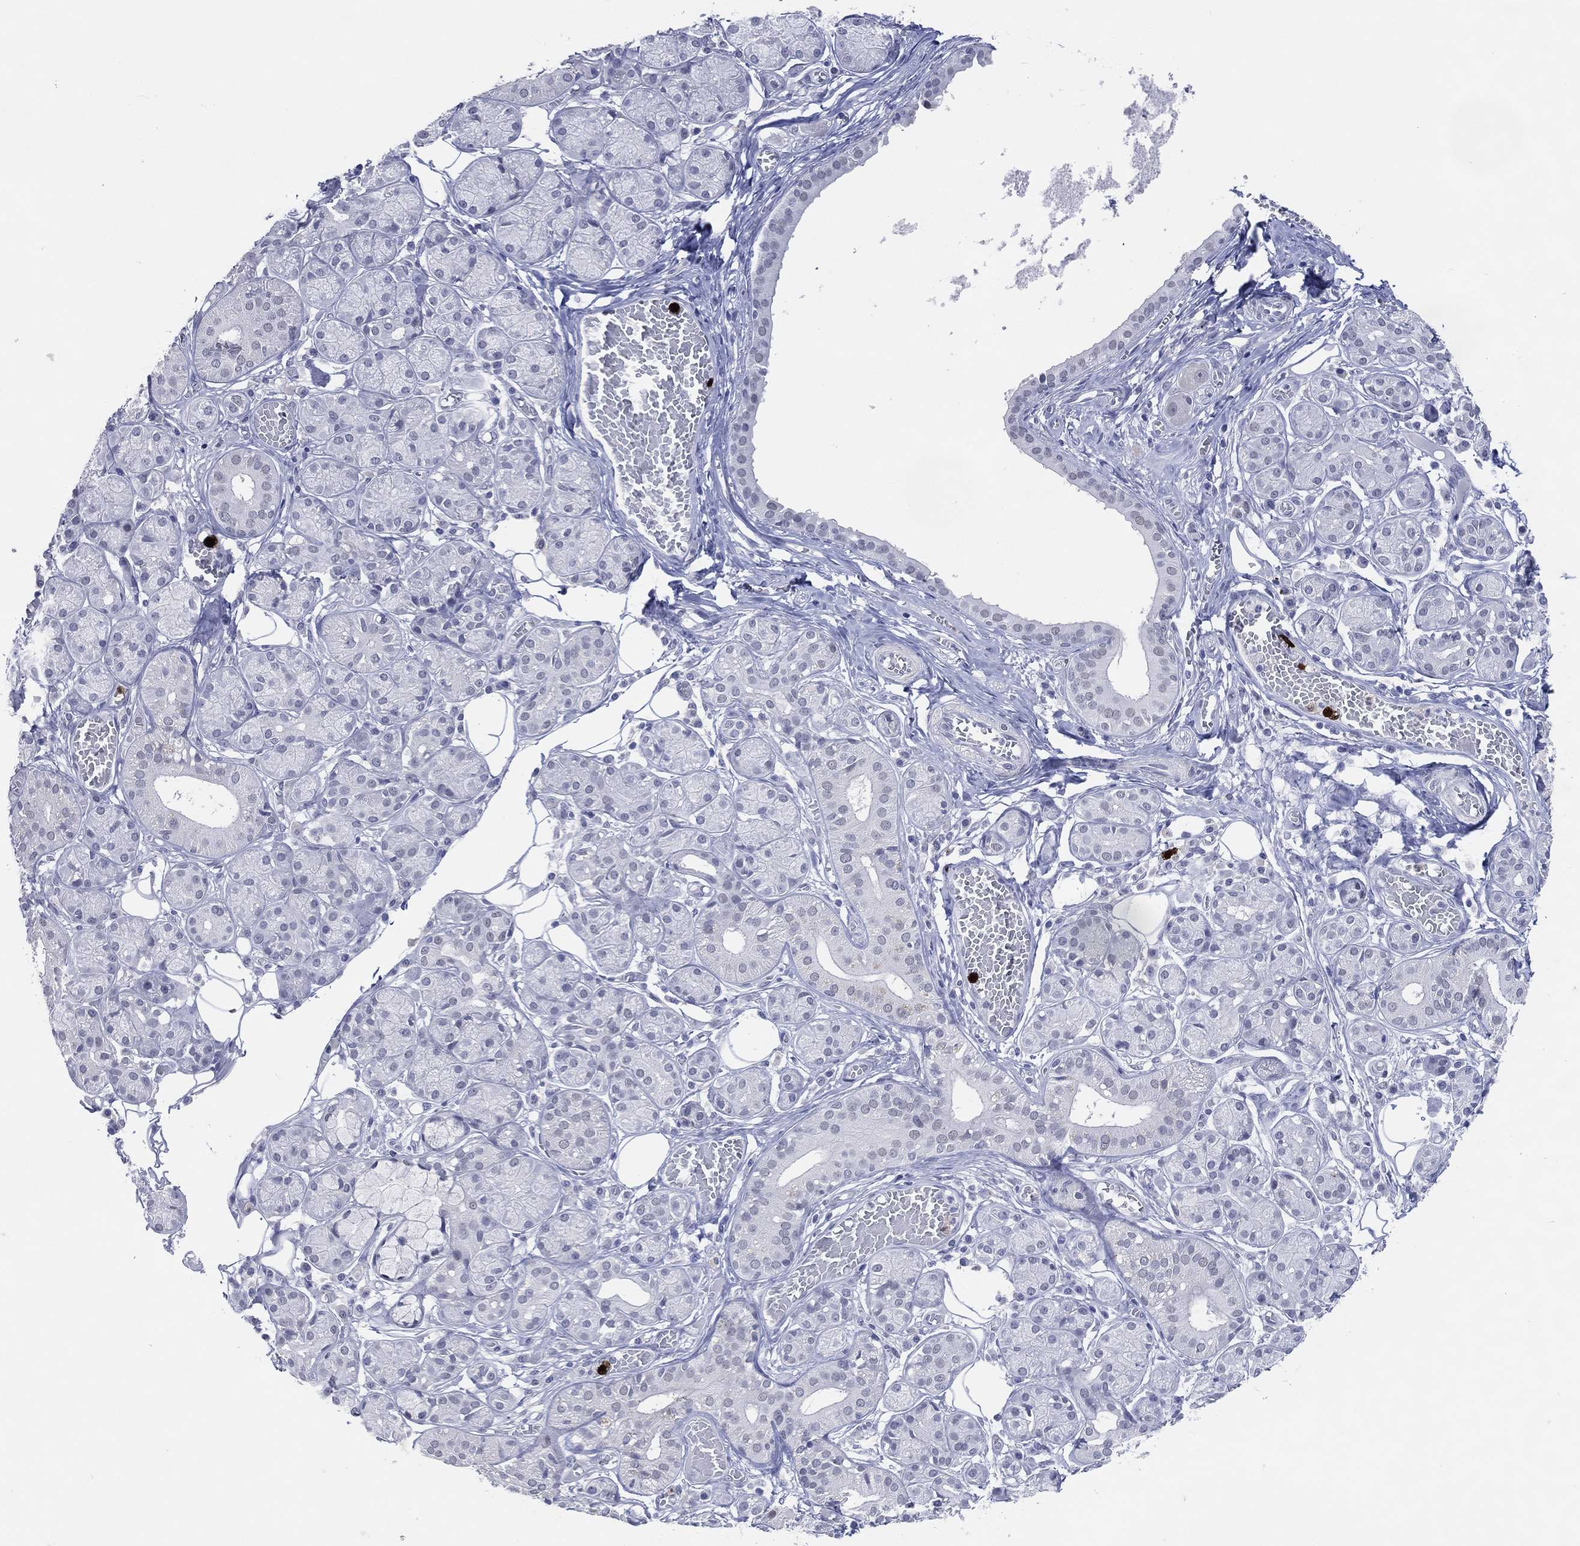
{"staining": {"intensity": "negative", "quantity": "none", "location": "none"}, "tissue": "salivary gland", "cell_type": "Glandular cells", "image_type": "normal", "snomed": [{"axis": "morphology", "description": "Normal tissue, NOS"}, {"axis": "topography", "description": "Salivary gland"}, {"axis": "topography", "description": "Peripheral nerve tissue"}], "caption": "Glandular cells show no significant protein positivity in unremarkable salivary gland.", "gene": "CFAP58", "patient": {"sex": "male", "age": 71}}